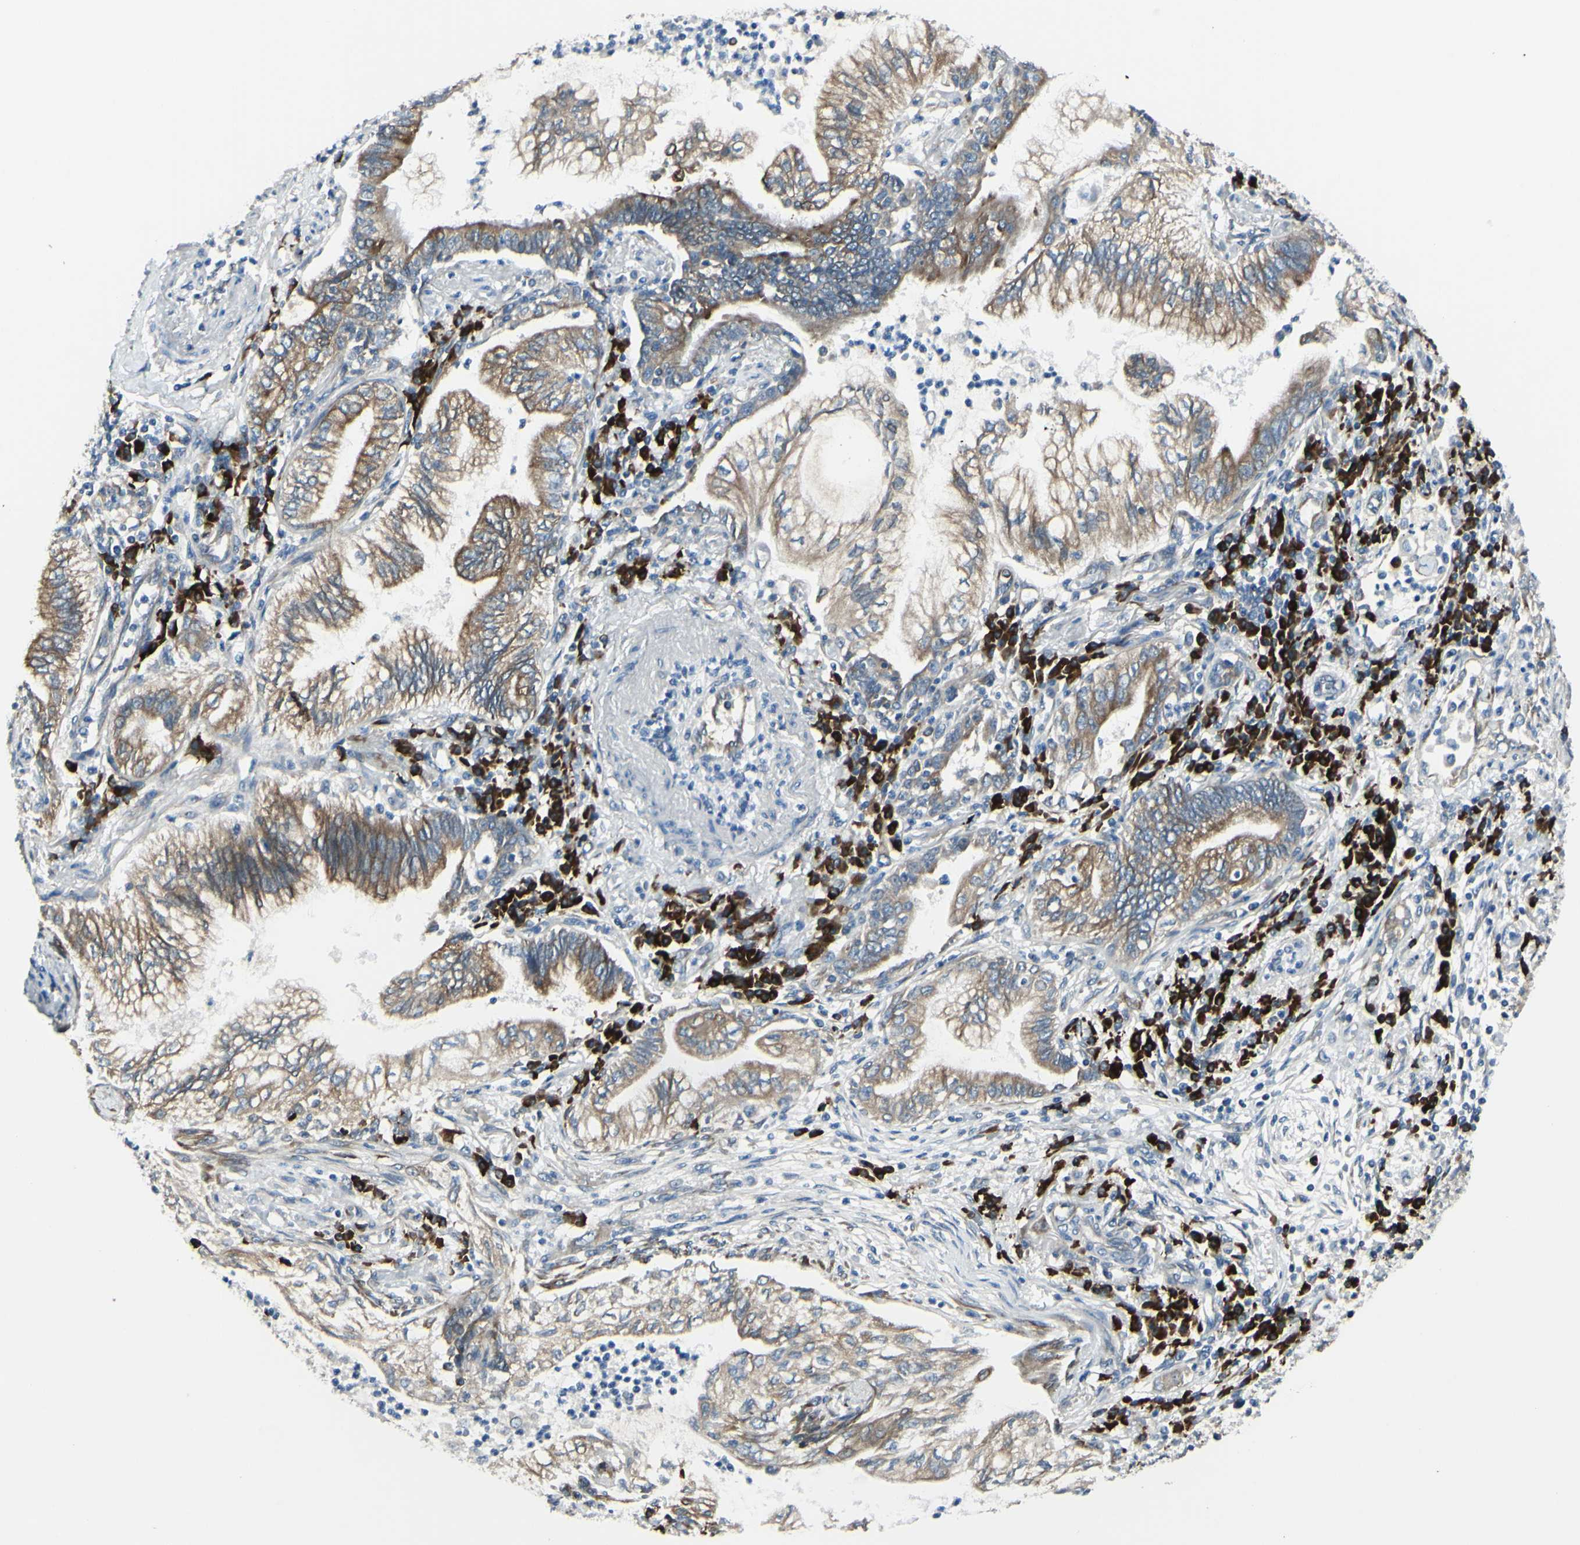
{"staining": {"intensity": "moderate", "quantity": ">75%", "location": "cytoplasmic/membranous"}, "tissue": "lung cancer", "cell_type": "Tumor cells", "image_type": "cancer", "snomed": [{"axis": "morphology", "description": "Normal tissue, NOS"}, {"axis": "morphology", "description": "Adenocarcinoma, NOS"}, {"axis": "topography", "description": "Bronchus"}, {"axis": "topography", "description": "Lung"}], "caption": "Immunohistochemistry (IHC) micrograph of lung cancer (adenocarcinoma) stained for a protein (brown), which demonstrates medium levels of moderate cytoplasmic/membranous staining in about >75% of tumor cells.", "gene": "SELENOS", "patient": {"sex": "female", "age": 70}}